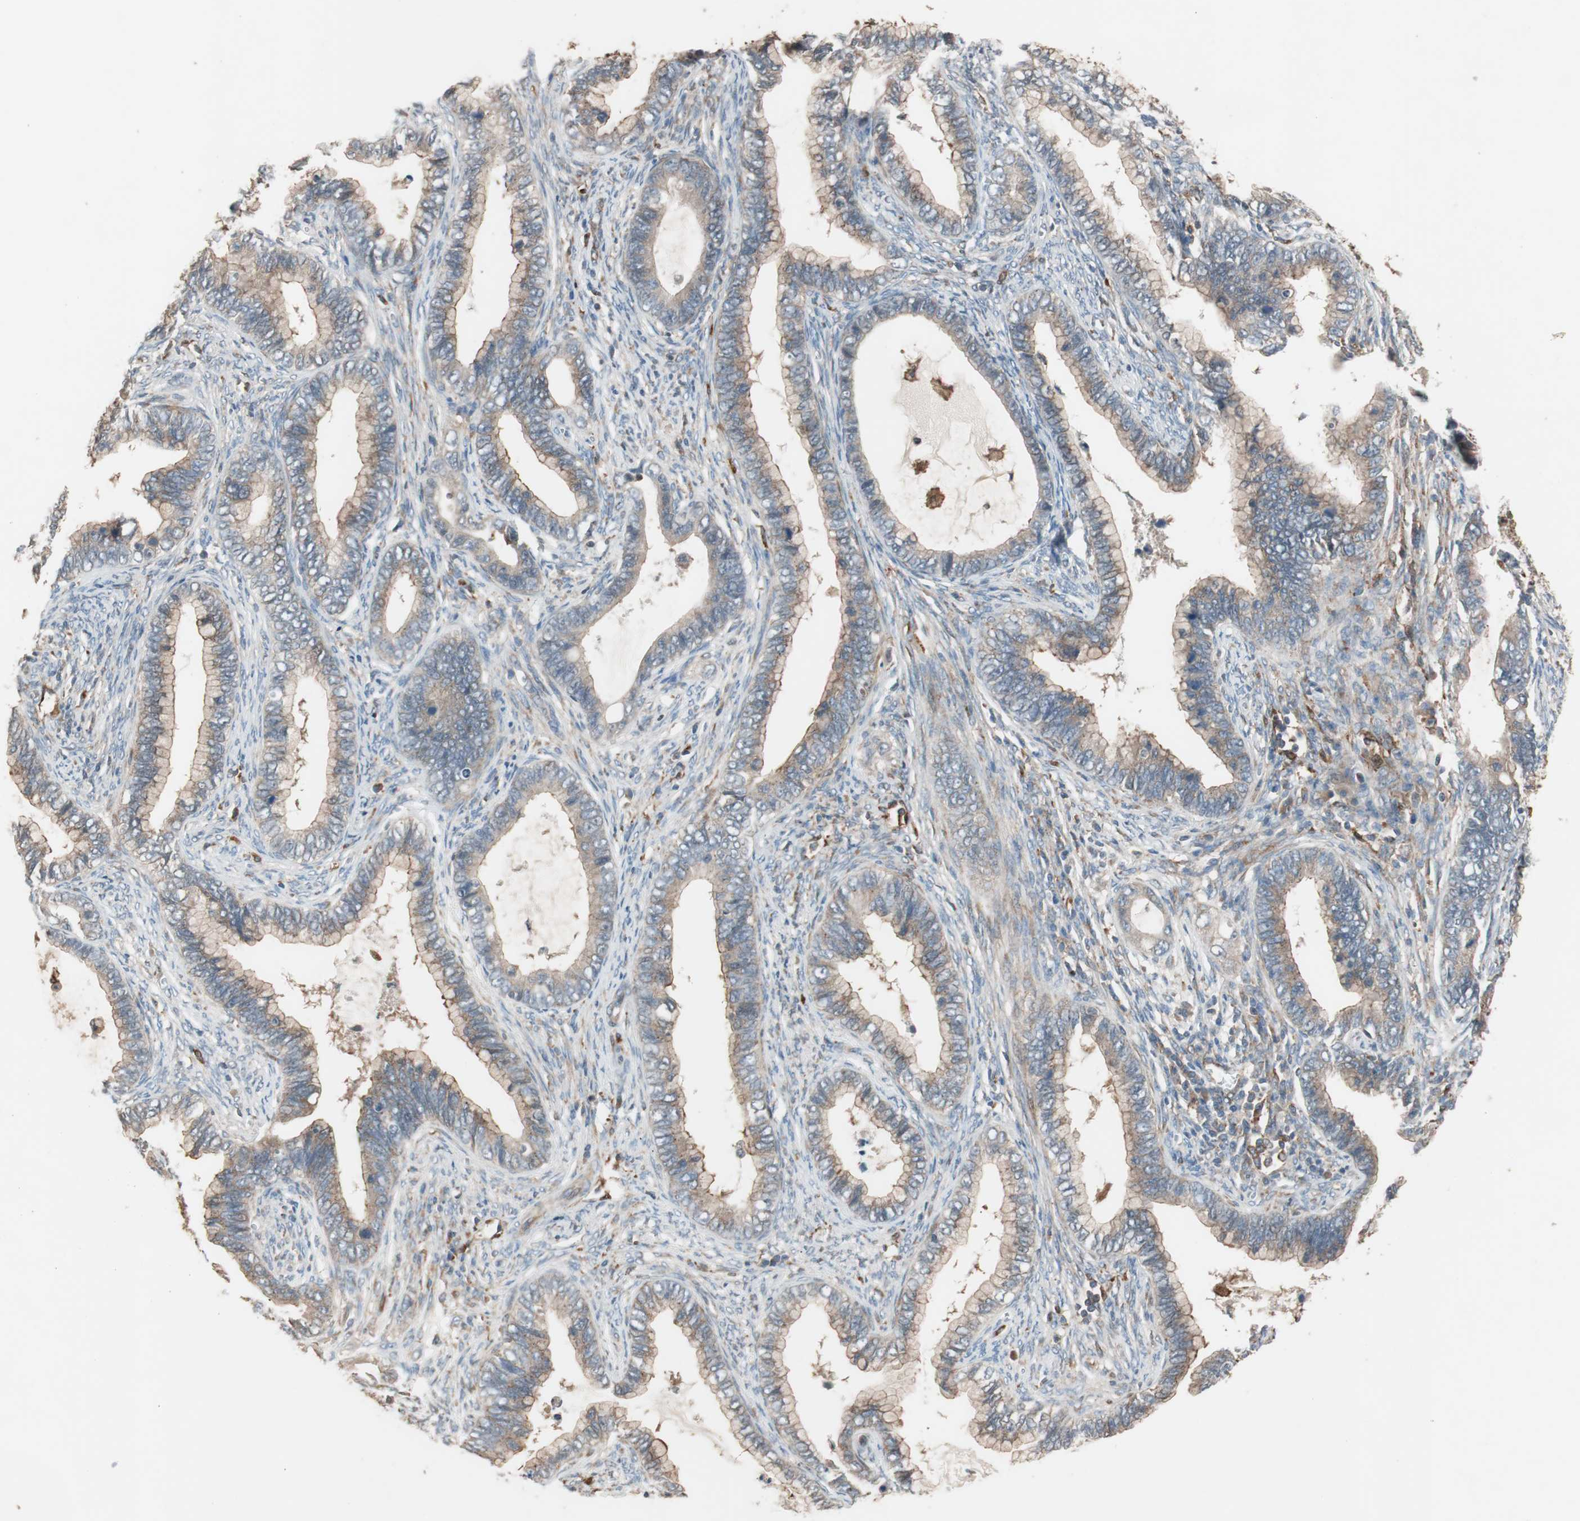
{"staining": {"intensity": "moderate", "quantity": ">75%", "location": "cytoplasmic/membranous"}, "tissue": "cervical cancer", "cell_type": "Tumor cells", "image_type": "cancer", "snomed": [{"axis": "morphology", "description": "Adenocarcinoma, NOS"}, {"axis": "topography", "description": "Cervix"}], "caption": "This micrograph exhibits cervical cancer (adenocarcinoma) stained with immunohistochemistry to label a protein in brown. The cytoplasmic/membranous of tumor cells show moderate positivity for the protein. Nuclei are counter-stained blue.", "gene": "STAB1", "patient": {"sex": "female", "age": 44}}